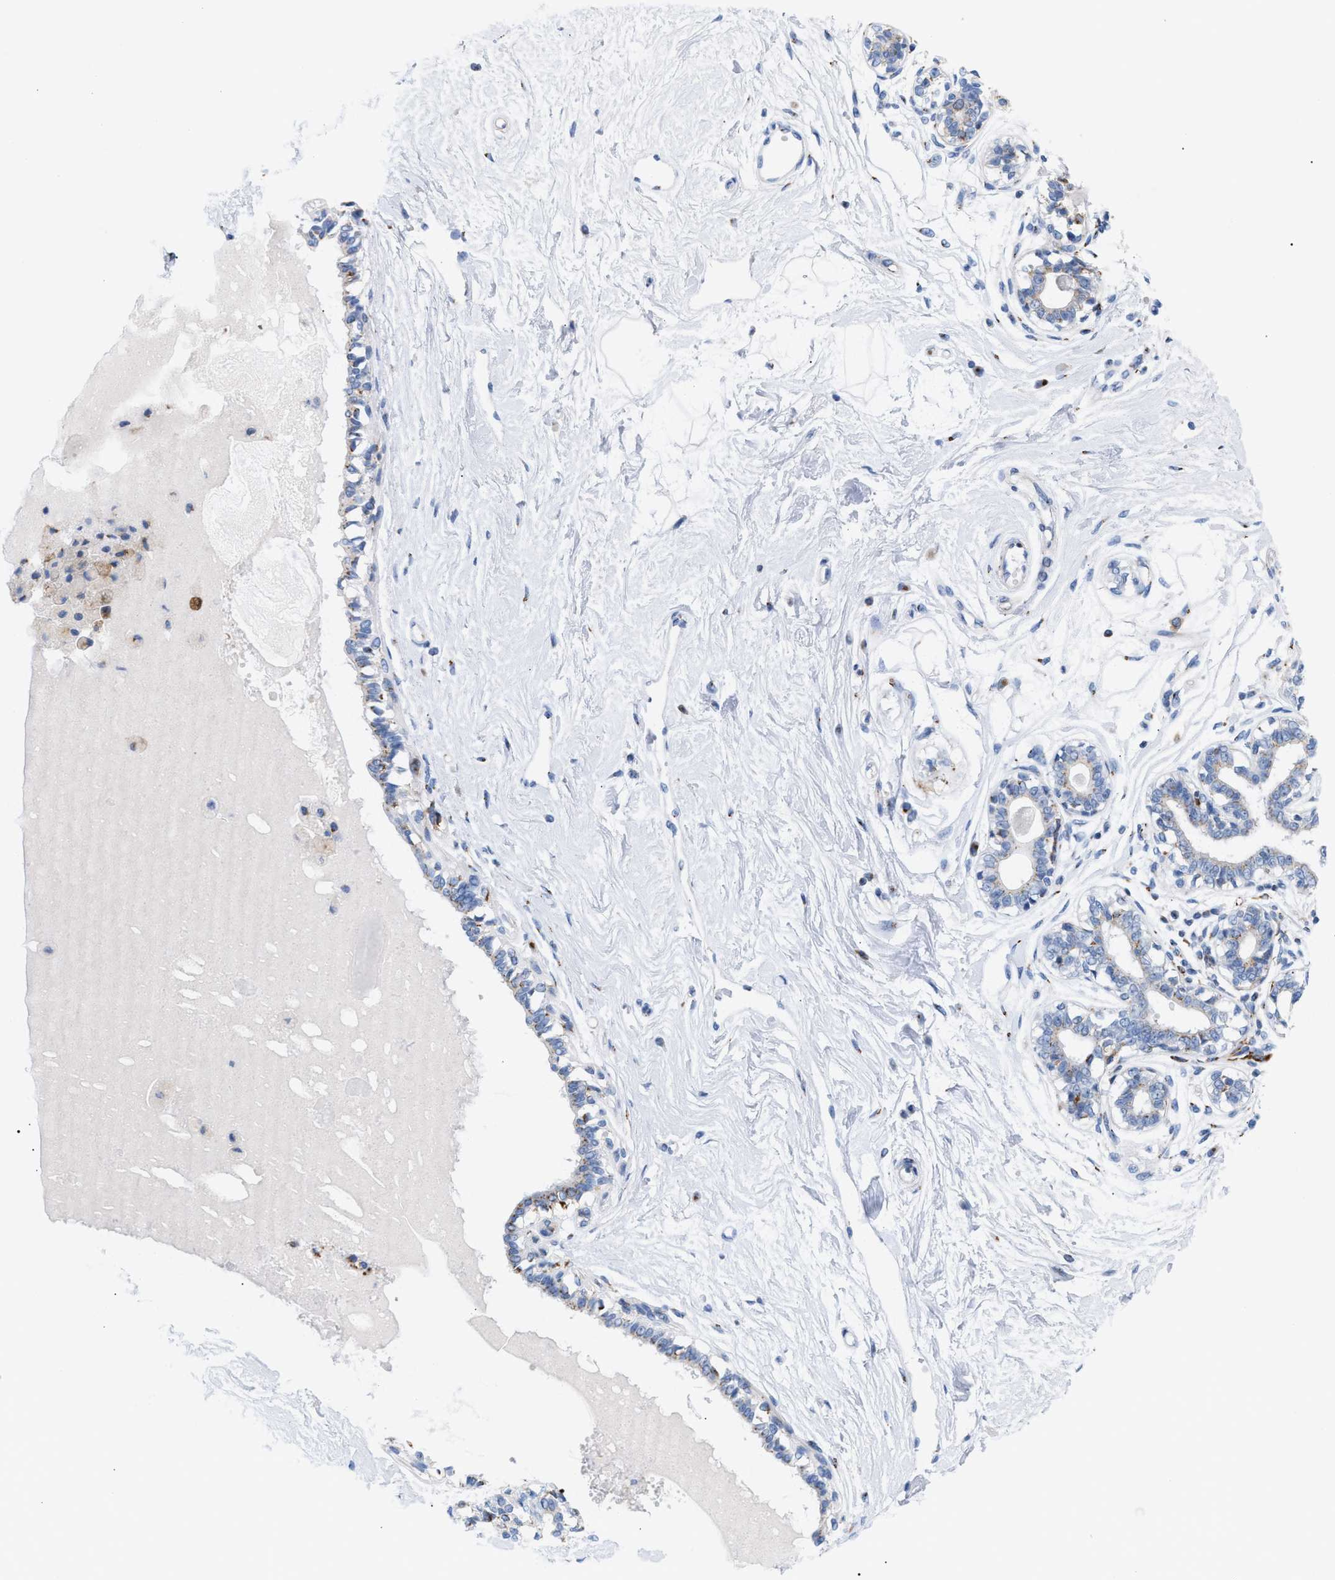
{"staining": {"intensity": "negative", "quantity": "none", "location": "none"}, "tissue": "breast", "cell_type": "Adipocytes", "image_type": "normal", "snomed": [{"axis": "morphology", "description": "Normal tissue, NOS"}, {"axis": "topography", "description": "Breast"}], "caption": "The image demonstrates no staining of adipocytes in benign breast.", "gene": "TACC3", "patient": {"sex": "female", "age": 45}}